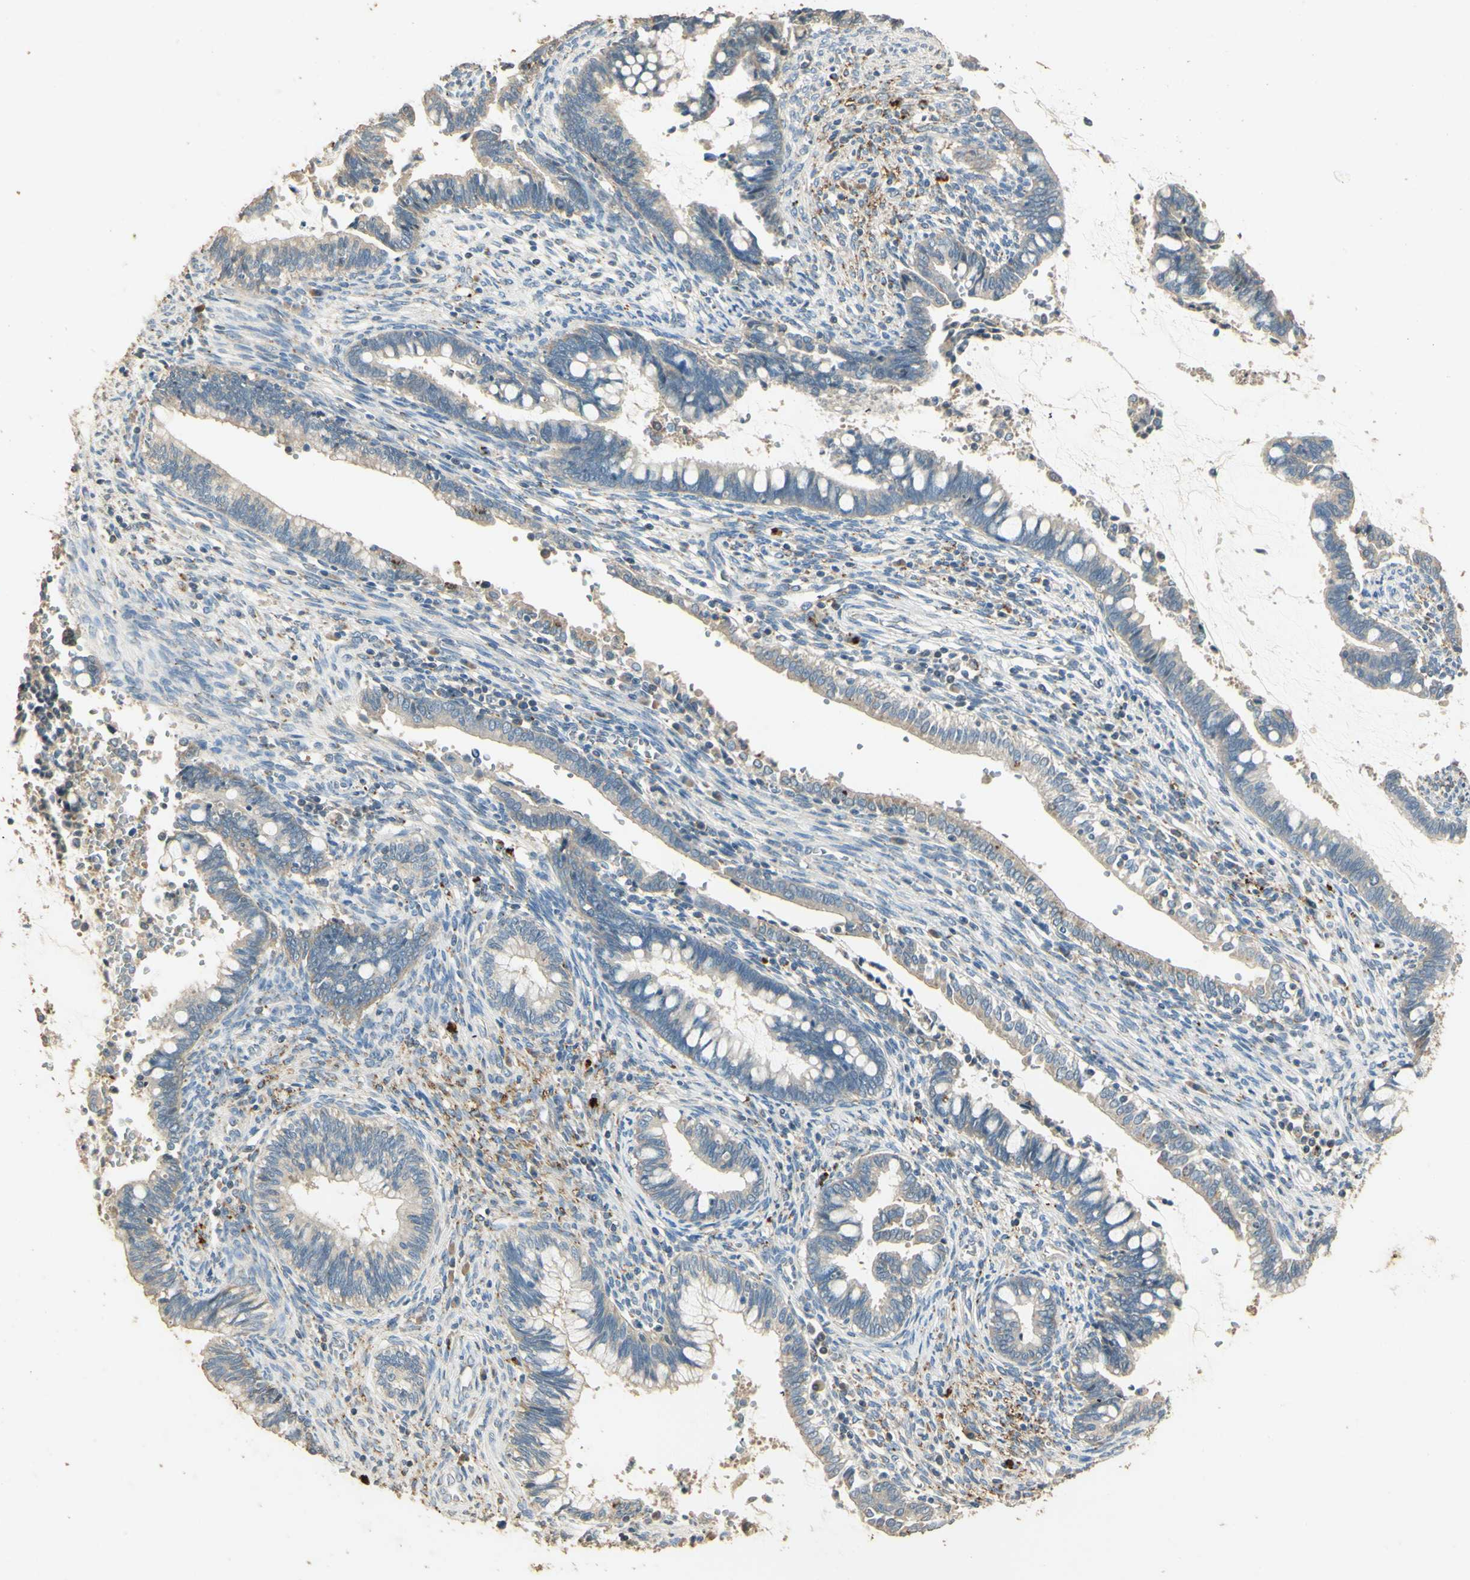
{"staining": {"intensity": "negative", "quantity": "none", "location": "none"}, "tissue": "cervical cancer", "cell_type": "Tumor cells", "image_type": "cancer", "snomed": [{"axis": "morphology", "description": "Adenocarcinoma, NOS"}, {"axis": "topography", "description": "Cervix"}], "caption": "Human cervical cancer (adenocarcinoma) stained for a protein using immunohistochemistry (IHC) displays no staining in tumor cells.", "gene": "ARHGEF17", "patient": {"sex": "female", "age": 44}}